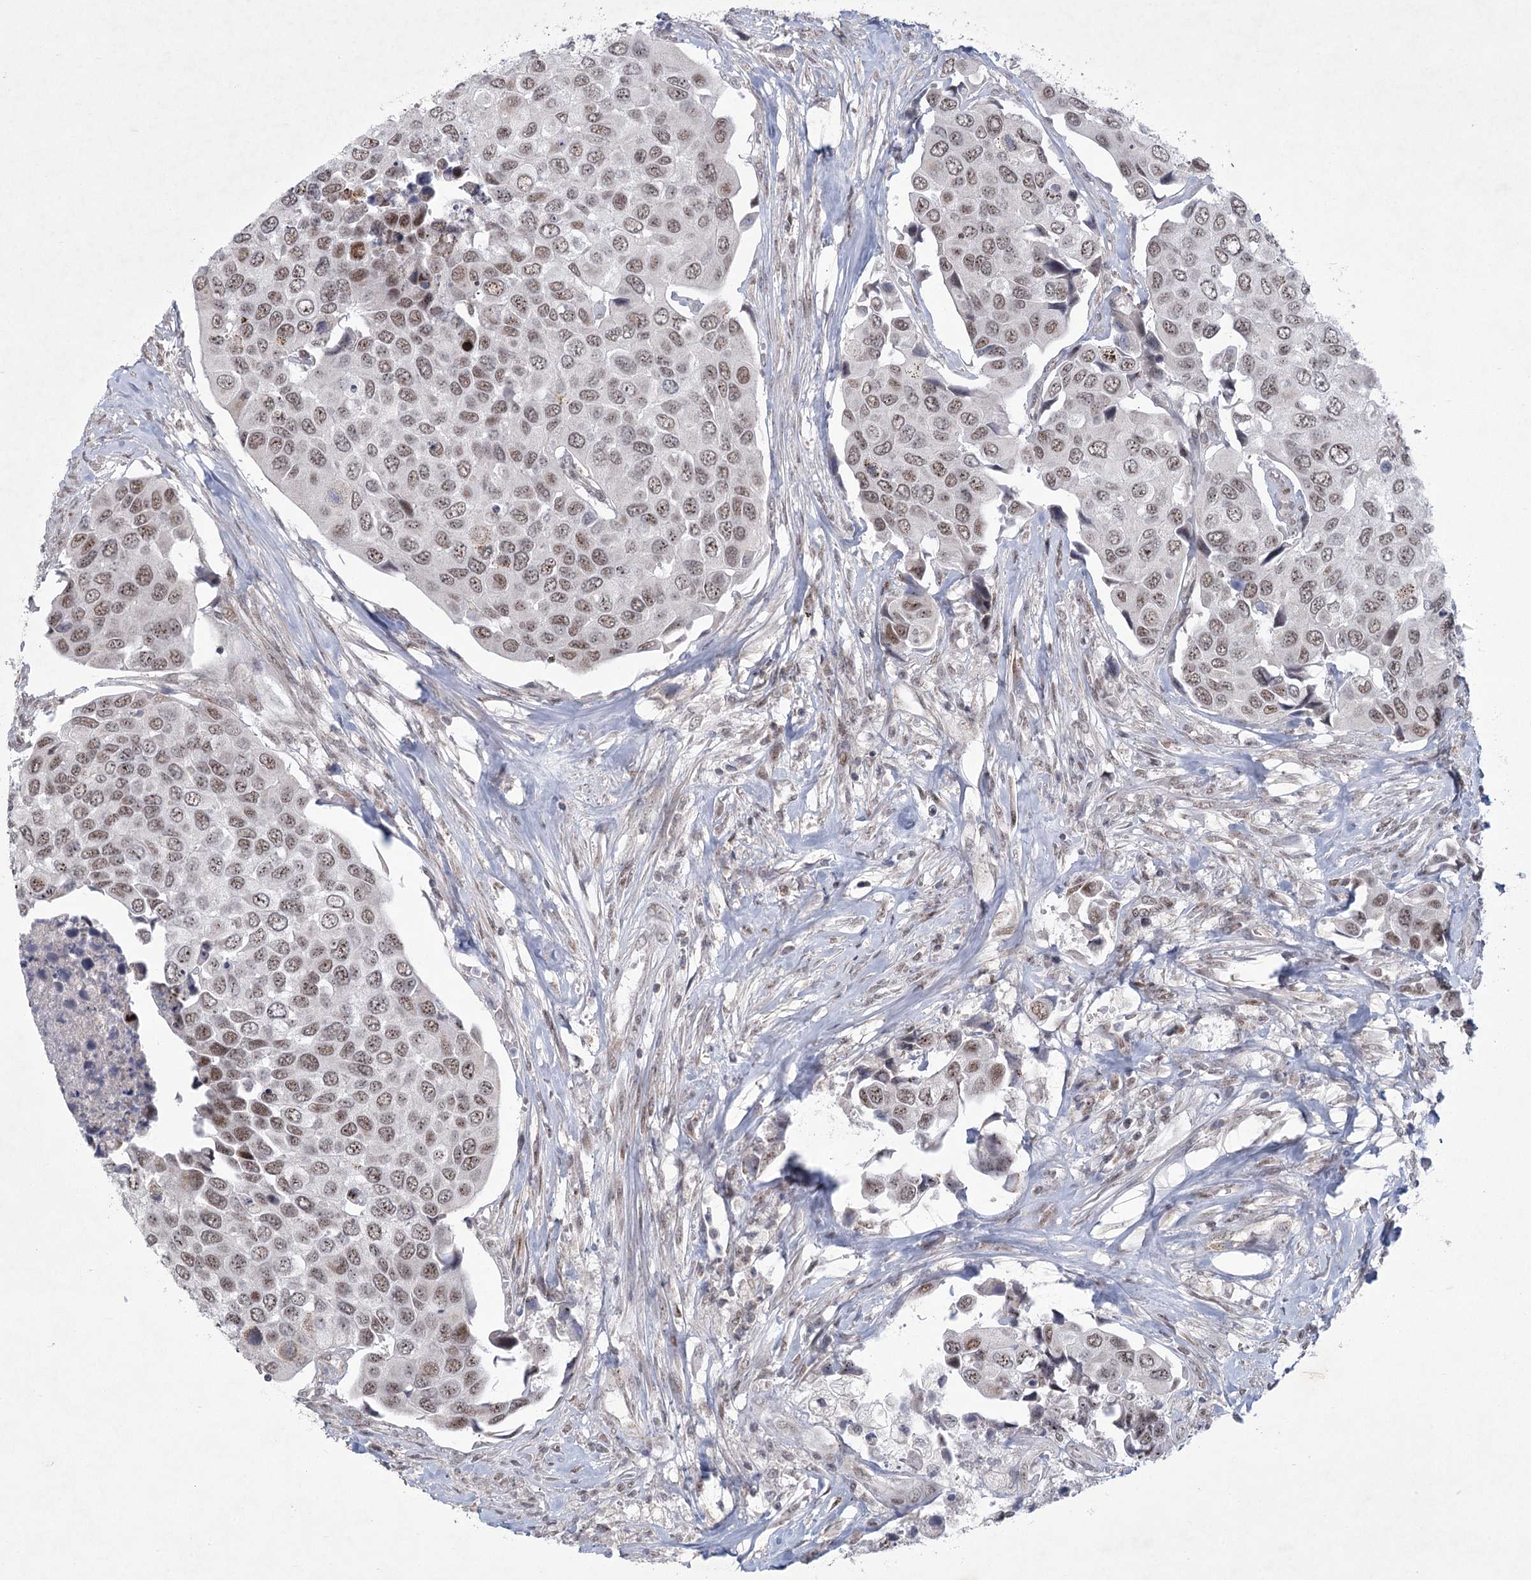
{"staining": {"intensity": "weak", "quantity": ">75%", "location": "nuclear"}, "tissue": "urothelial cancer", "cell_type": "Tumor cells", "image_type": "cancer", "snomed": [{"axis": "morphology", "description": "Urothelial carcinoma, High grade"}, {"axis": "topography", "description": "Urinary bladder"}], "caption": "Protein staining reveals weak nuclear staining in approximately >75% of tumor cells in high-grade urothelial carcinoma.", "gene": "CIB4", "patient": {"sex": "male", "age": 74}}